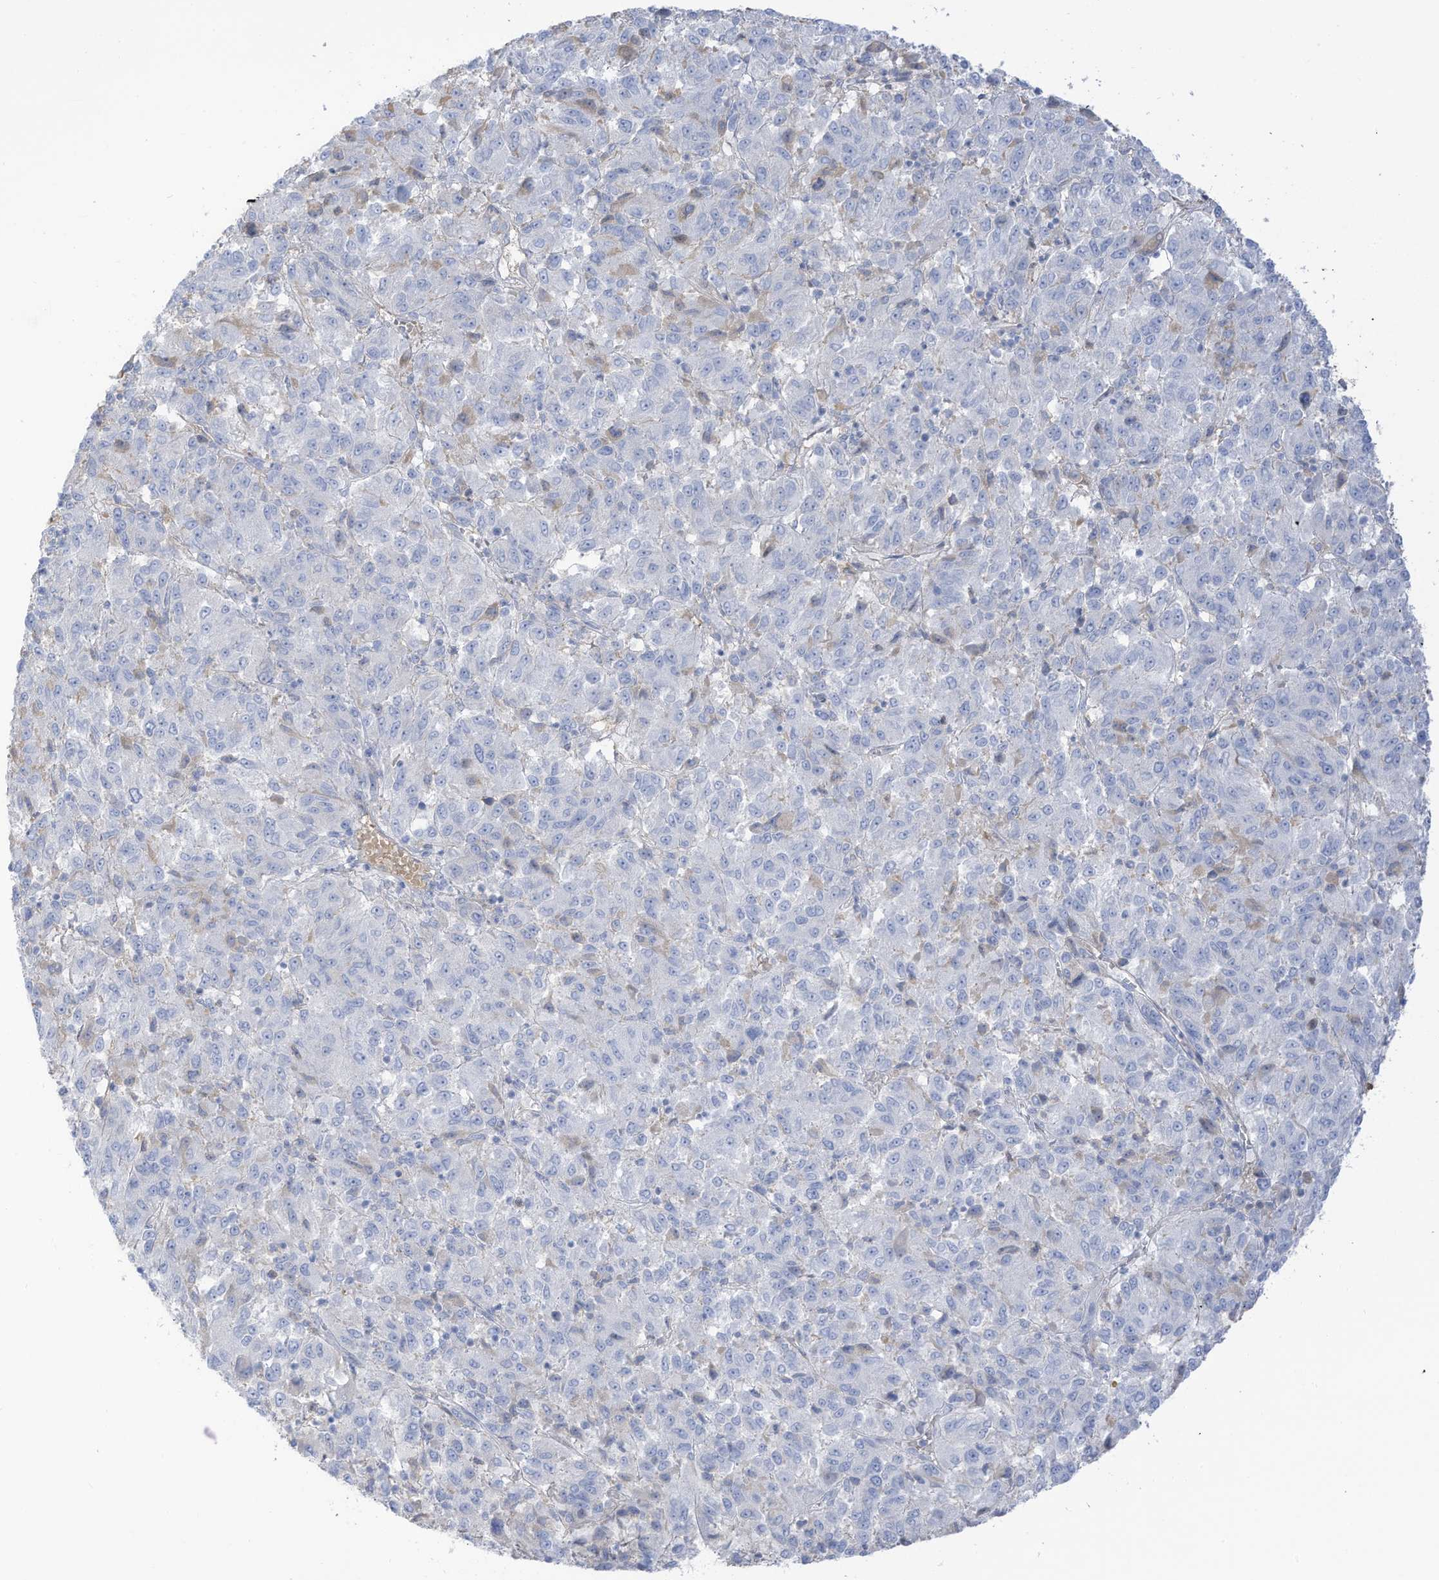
{"staining": {"intensity": "negative", "quantity": "none", "location": "none"}, "tissue": "melanoma", "cell_type": "Tumor cells", "image_type": "cancer", "snomed": [{"axis": "morphology", "description": "Malignant melanoma, Metastatic site"}, {"axis": "topography", "description": "Lung"}], "caption": "Immunohistochemical staining of human malignant melanoma (metastatic site) displays no significant staining in tumor cells.", "gene": "HSD17B13", "patient": {"sex": "male", "age": 64}}